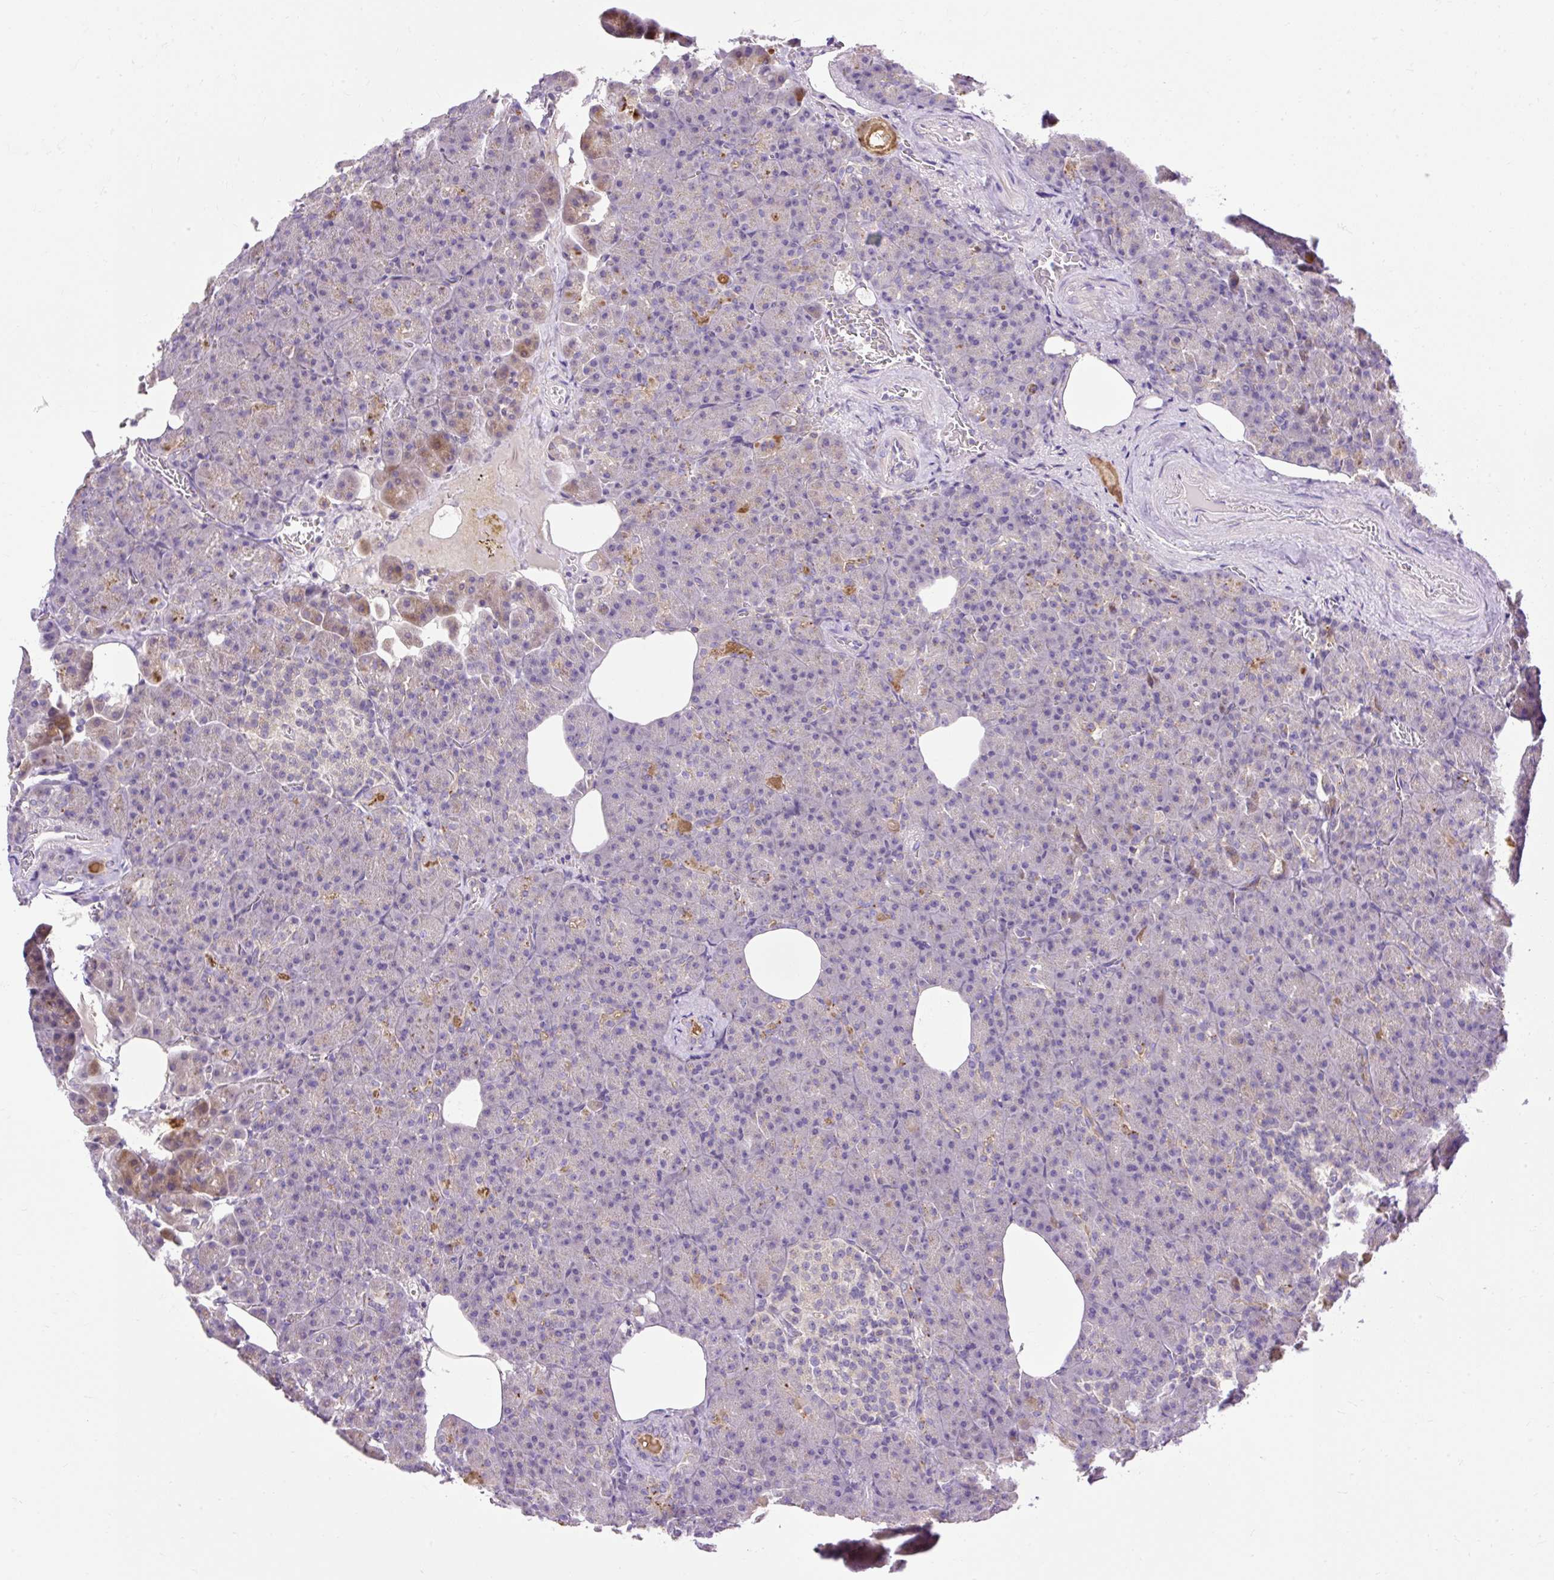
{"staining": {"intensity": "moderate", "quantity": "25%-75%", "location": "cytoplasmic/membranous"}, "tissue": "pancreas", "cell_type": "Exocrine glandular cells", "image_type": "normal", "snomed": [{"axis": "morphology", "description": "Normal tissue, NOS"}, {"axis": "topography", "description": "Pancreas"}], "caption": "Immunohistochemistry histopathology image of benign pancreas: human pancreas stained using IHC demonstrates medium levels of moderate protein expression localized specifically in the cytoplasmic/membranous of exocrine glandular cells, appearing as a cytoplasmic/membranous brown color.", "gene": "HEXB", "patient": {"sex": "female", "age": 74}}